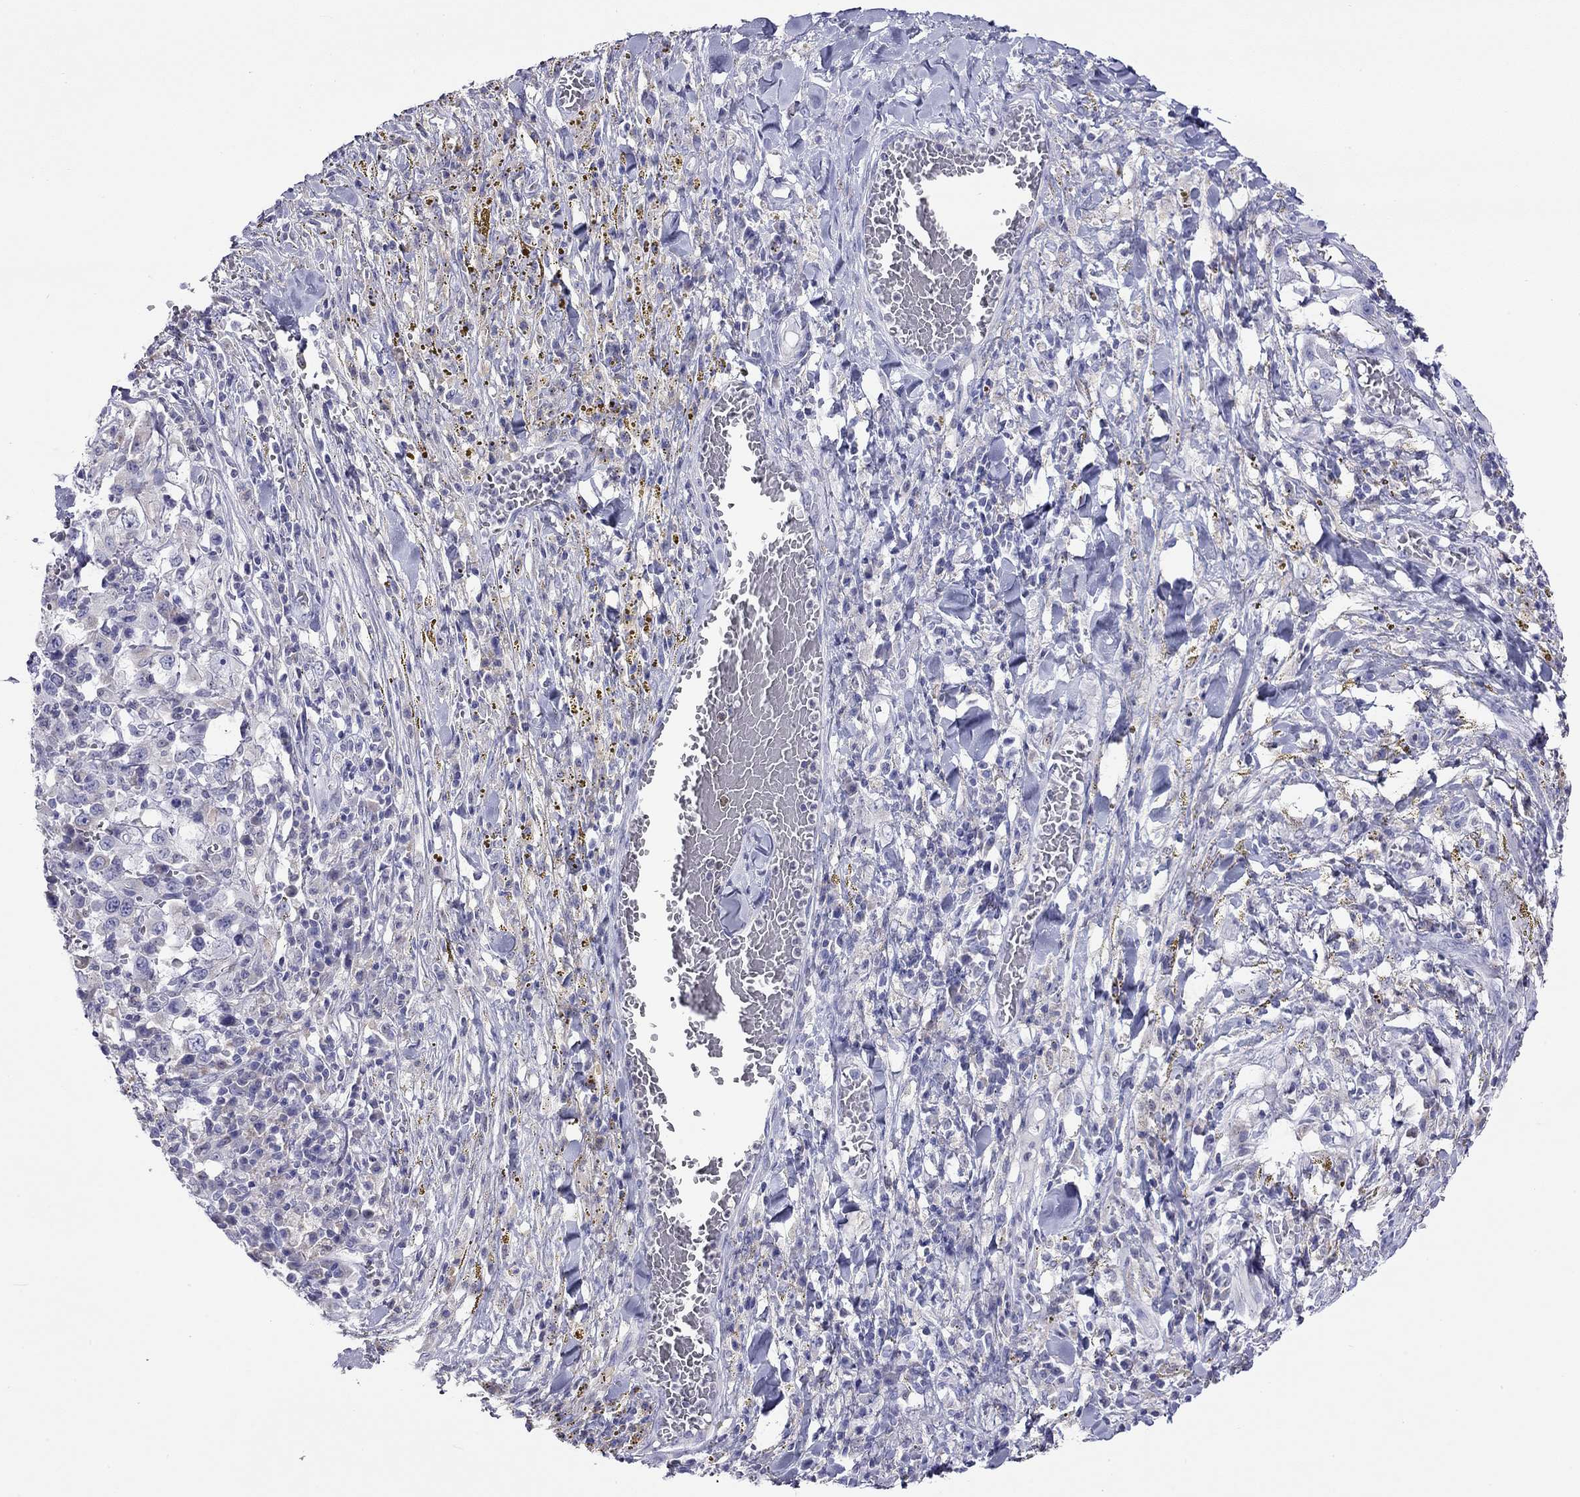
{"staining": {"intensity": "negative", "quantity": "none", "location": "none"}, "tissue": "melanoma", "cell_type": "Tumor cells", "image_type": "cancer", "snomed": [{"axis": "morphology", "description": "Malignant melanoma, NOS"}, {"axis": "topography", "description": "Skin"}], "caption": "This is a image of immunohistochemistry (IHC) staining of melanoma, which shows no expression in tumor cells.", "gene": "SLC46A2", "patient": {"sex": "female", "age": 91}}